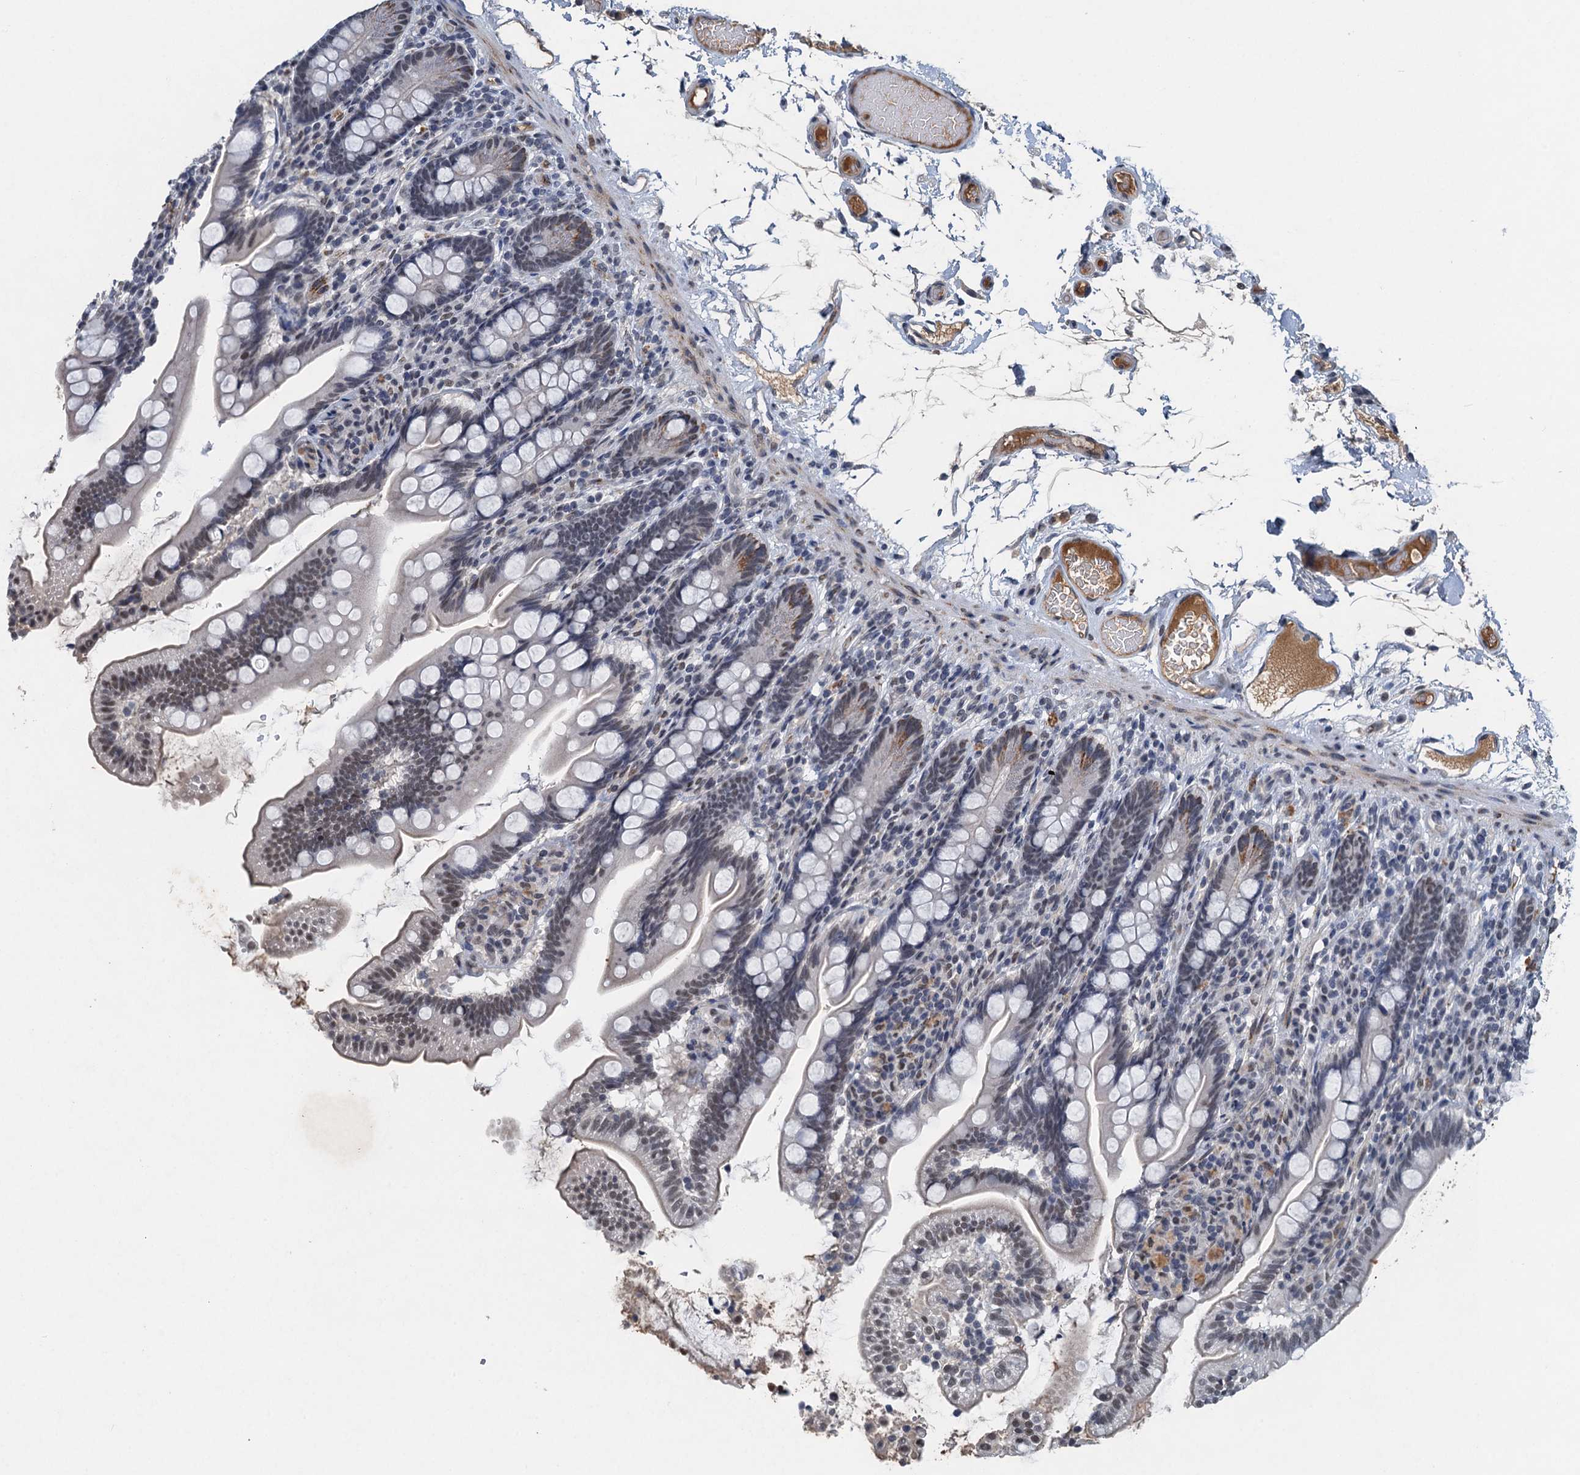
{"staining": {"intensity": "weak", "quantity": "25%-75%", "location": "nuclear"}, "tissue": "small intestine", "cell_type": "Glandular cells", "image_type": "normal", "snomed": [{"axis": "morphology", "description": "Normal tissue, NOS"}, {"axis": "topography", "description": "Small intestine"}], "caption": "Immunohistochemistry (IHC) staining of benign small intestine, which demonstrates low levels of weak nuclear positivity in about 25%-75% of glandular cells indicating weak nuclear protein positivity. The staining was performed using DAB (3,3'-diaminobenzidine) (brown) for protein detection and nuclei were counterstained in hematoxylin (blue).", "gene": "CSTF3", "patient": {"sex": "female", "age": 64}}